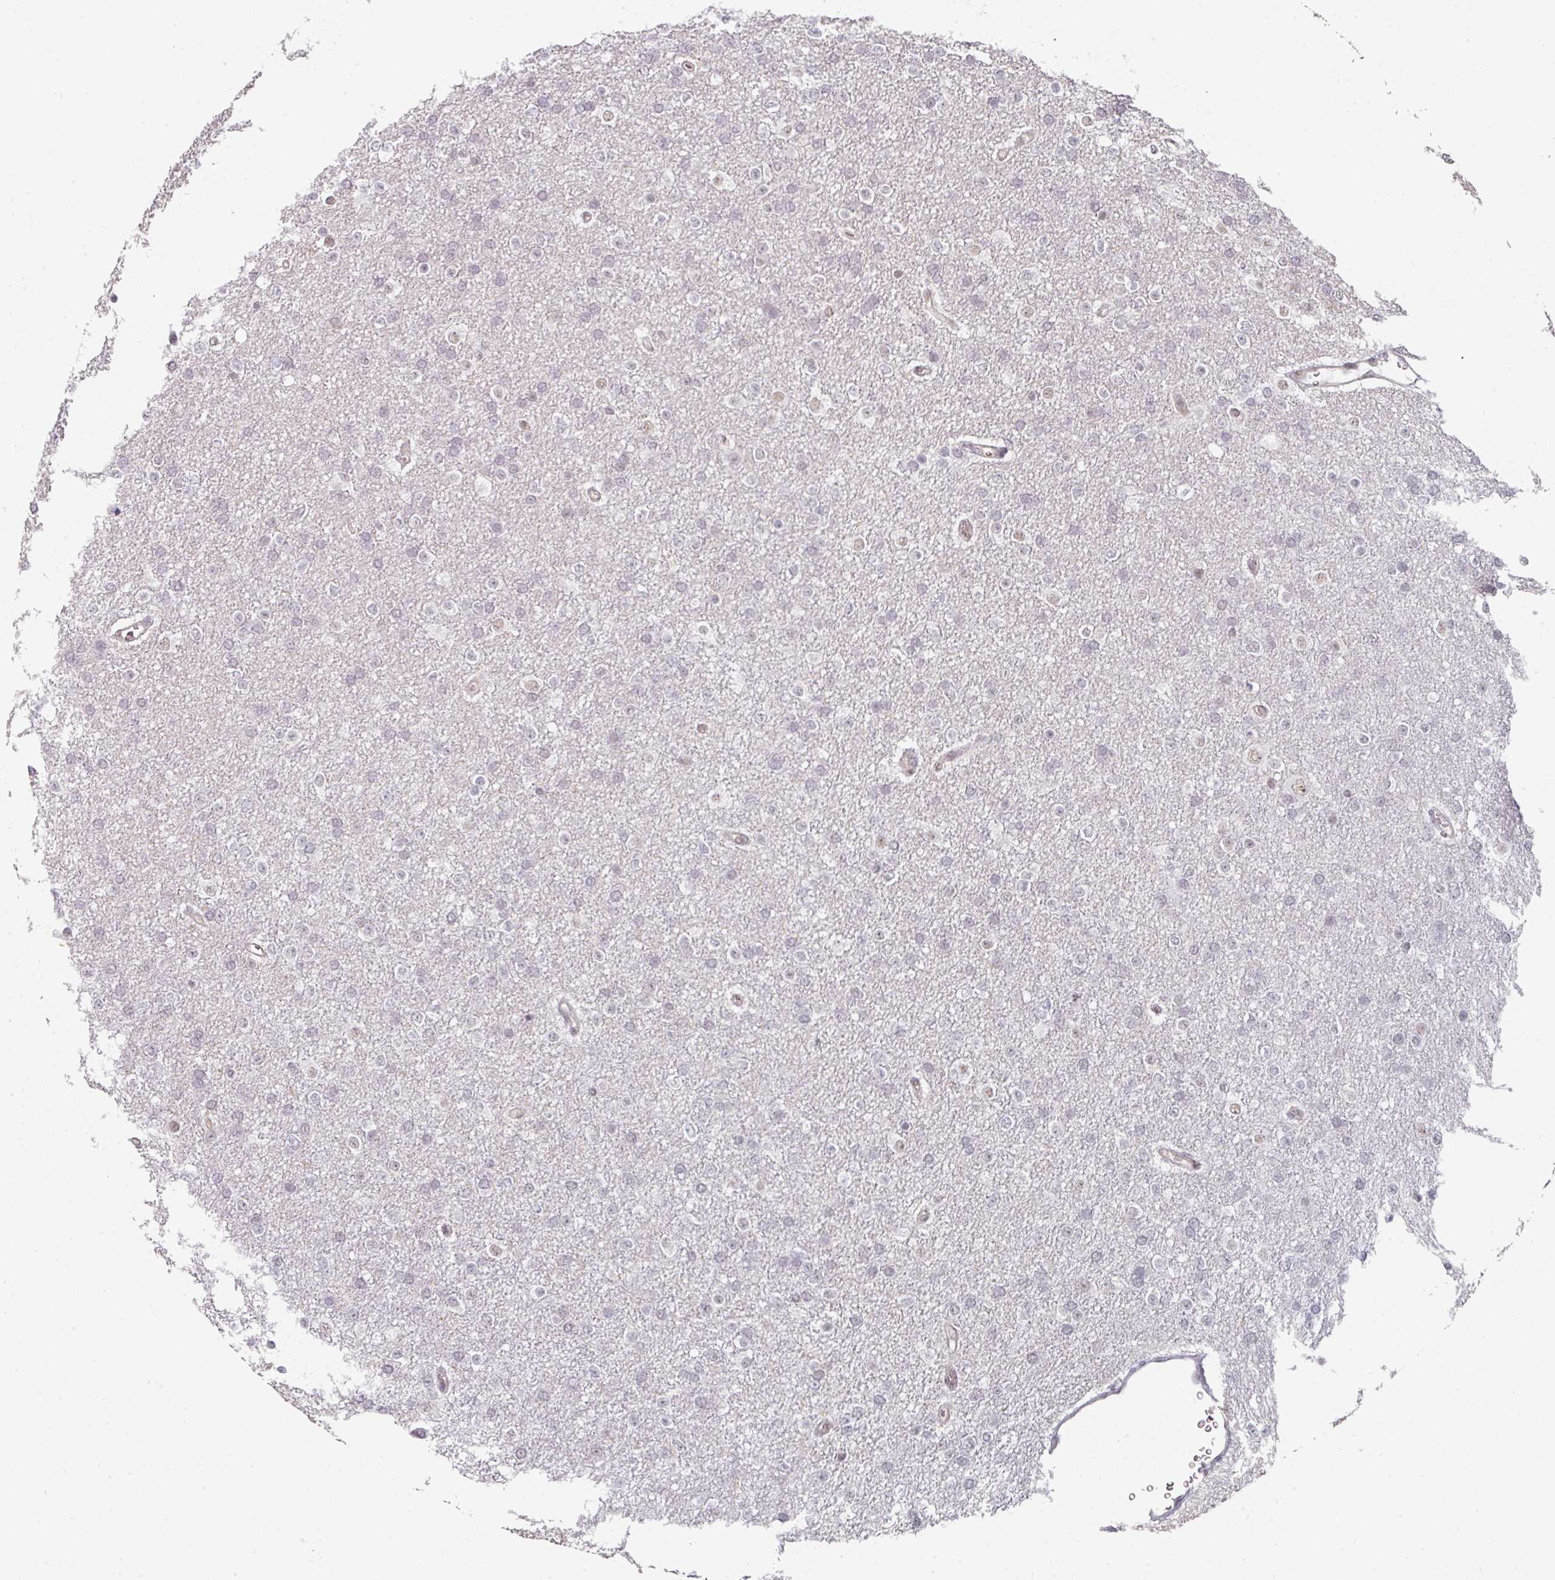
{"staining": {"intensity": "moderate", "quantity": "<25%", "location": "nuclear"}, "tissue": "glioma", "cell_type": "Tumor cells", "image_type": "cancer", "snomed": [{"axis": "morphology", "description": "Glioma, malignant, Low grade"}, {"axis": "topography", "description": "Brain"}], "caption": "A low amount of moderate nuclear positivity is appreciated in approximately <25% of tumor cells in low-grade glioma (malignant) tissue.", "gene": "SF3B5", "patient": {"sex": "female", "age": 34}}